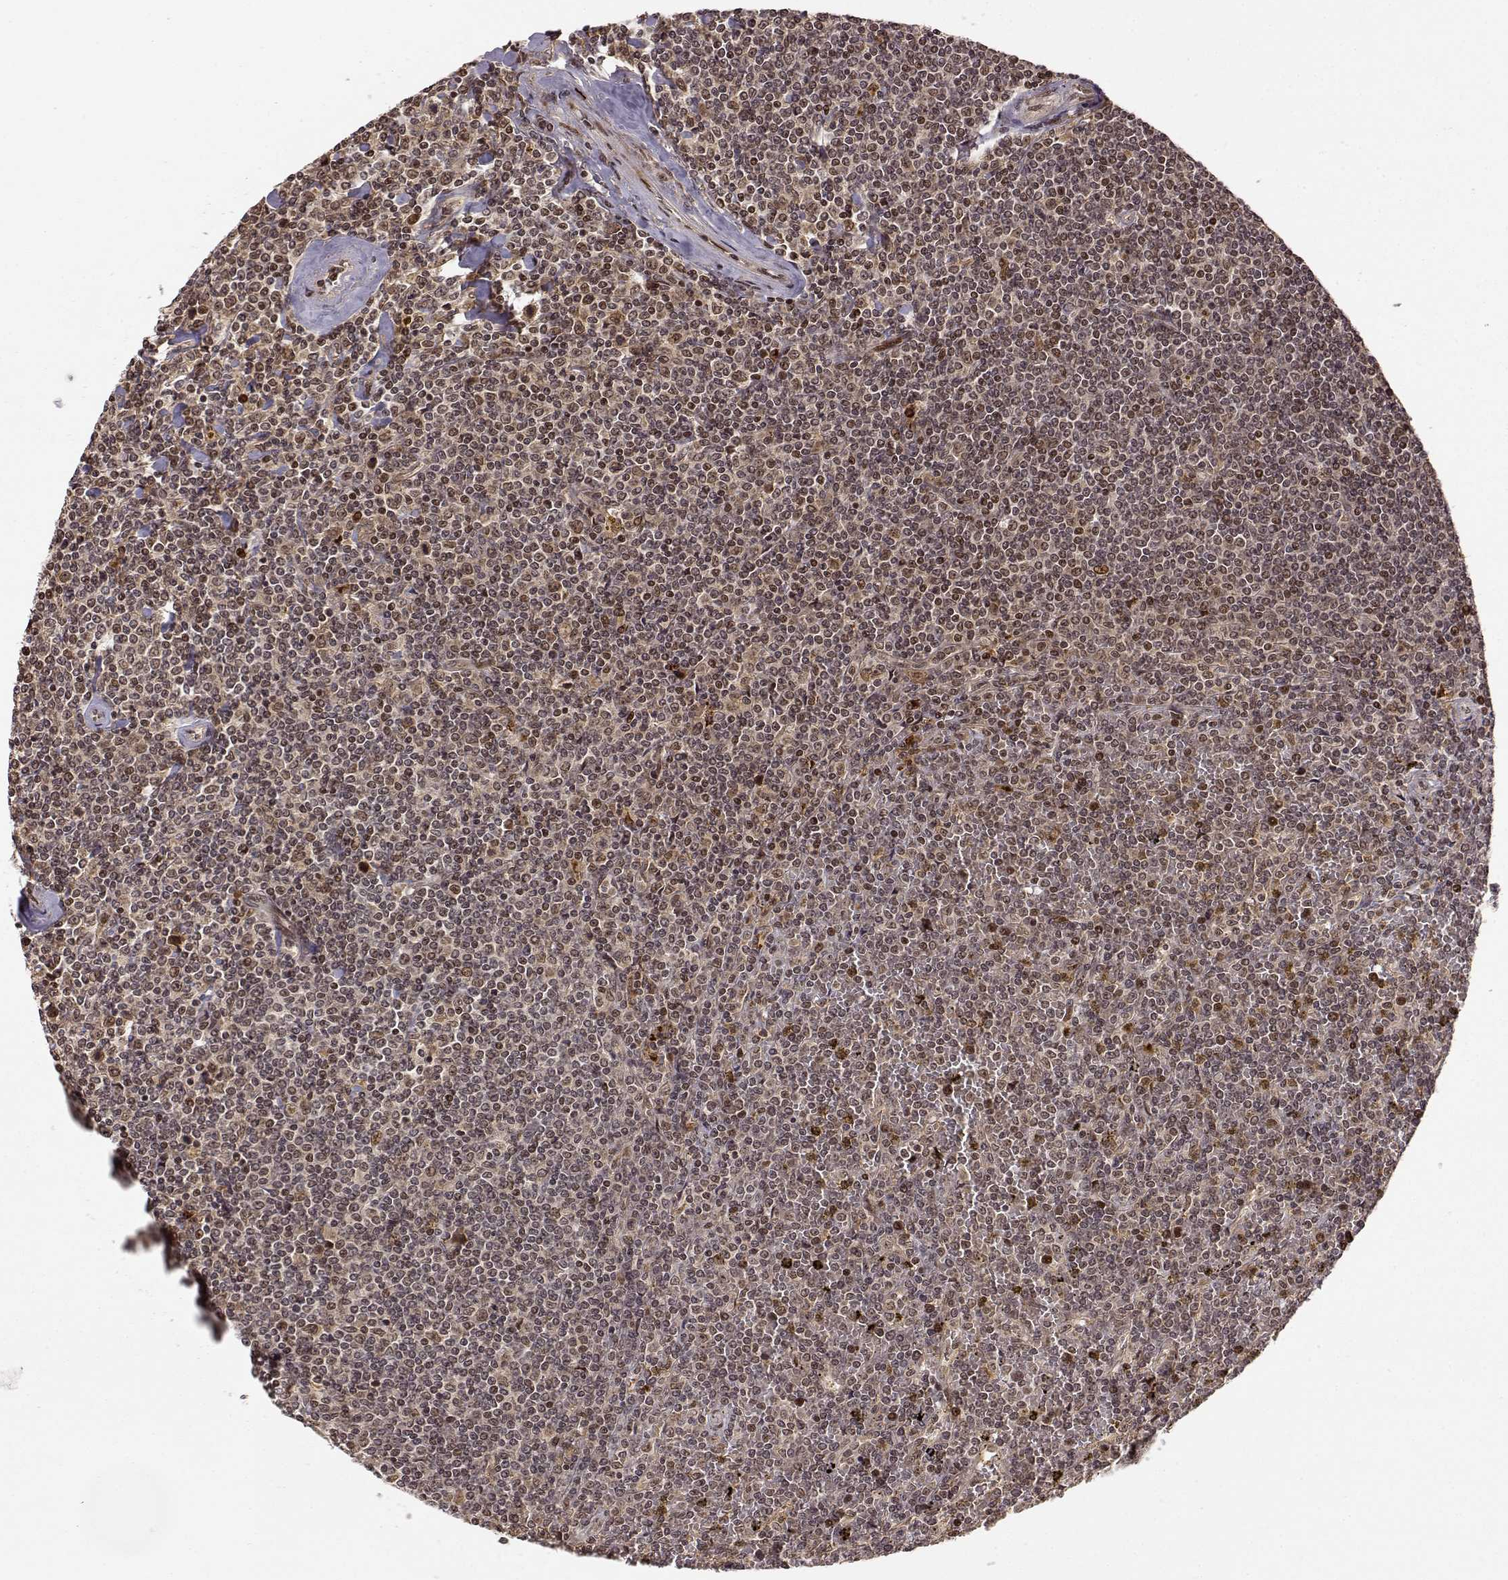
{"staining": {"intensity": "weak", "quantity": ">75%", "location": "cytoplasmic/membranous,nuclear"}, "tissue": "lymphoma", "cell_type": "Tumor cells", "image_type": "cancer", "snomed": [{"axis": "morphology", "description": "Malignant lymphoma, non-Hodgkin's type, Low grade"}, {"axis": "topography", "description": "Spleen"}], "caption": "Protein staining of low-grade malignant lymphoma, non-Hodgkin's type tissue shows weak cytoplasmic/membranous and nuclear expression in approximately >75% of tumor cells.", "gene": "MAEA", "patient": {"sex": "female", "age": 19}}